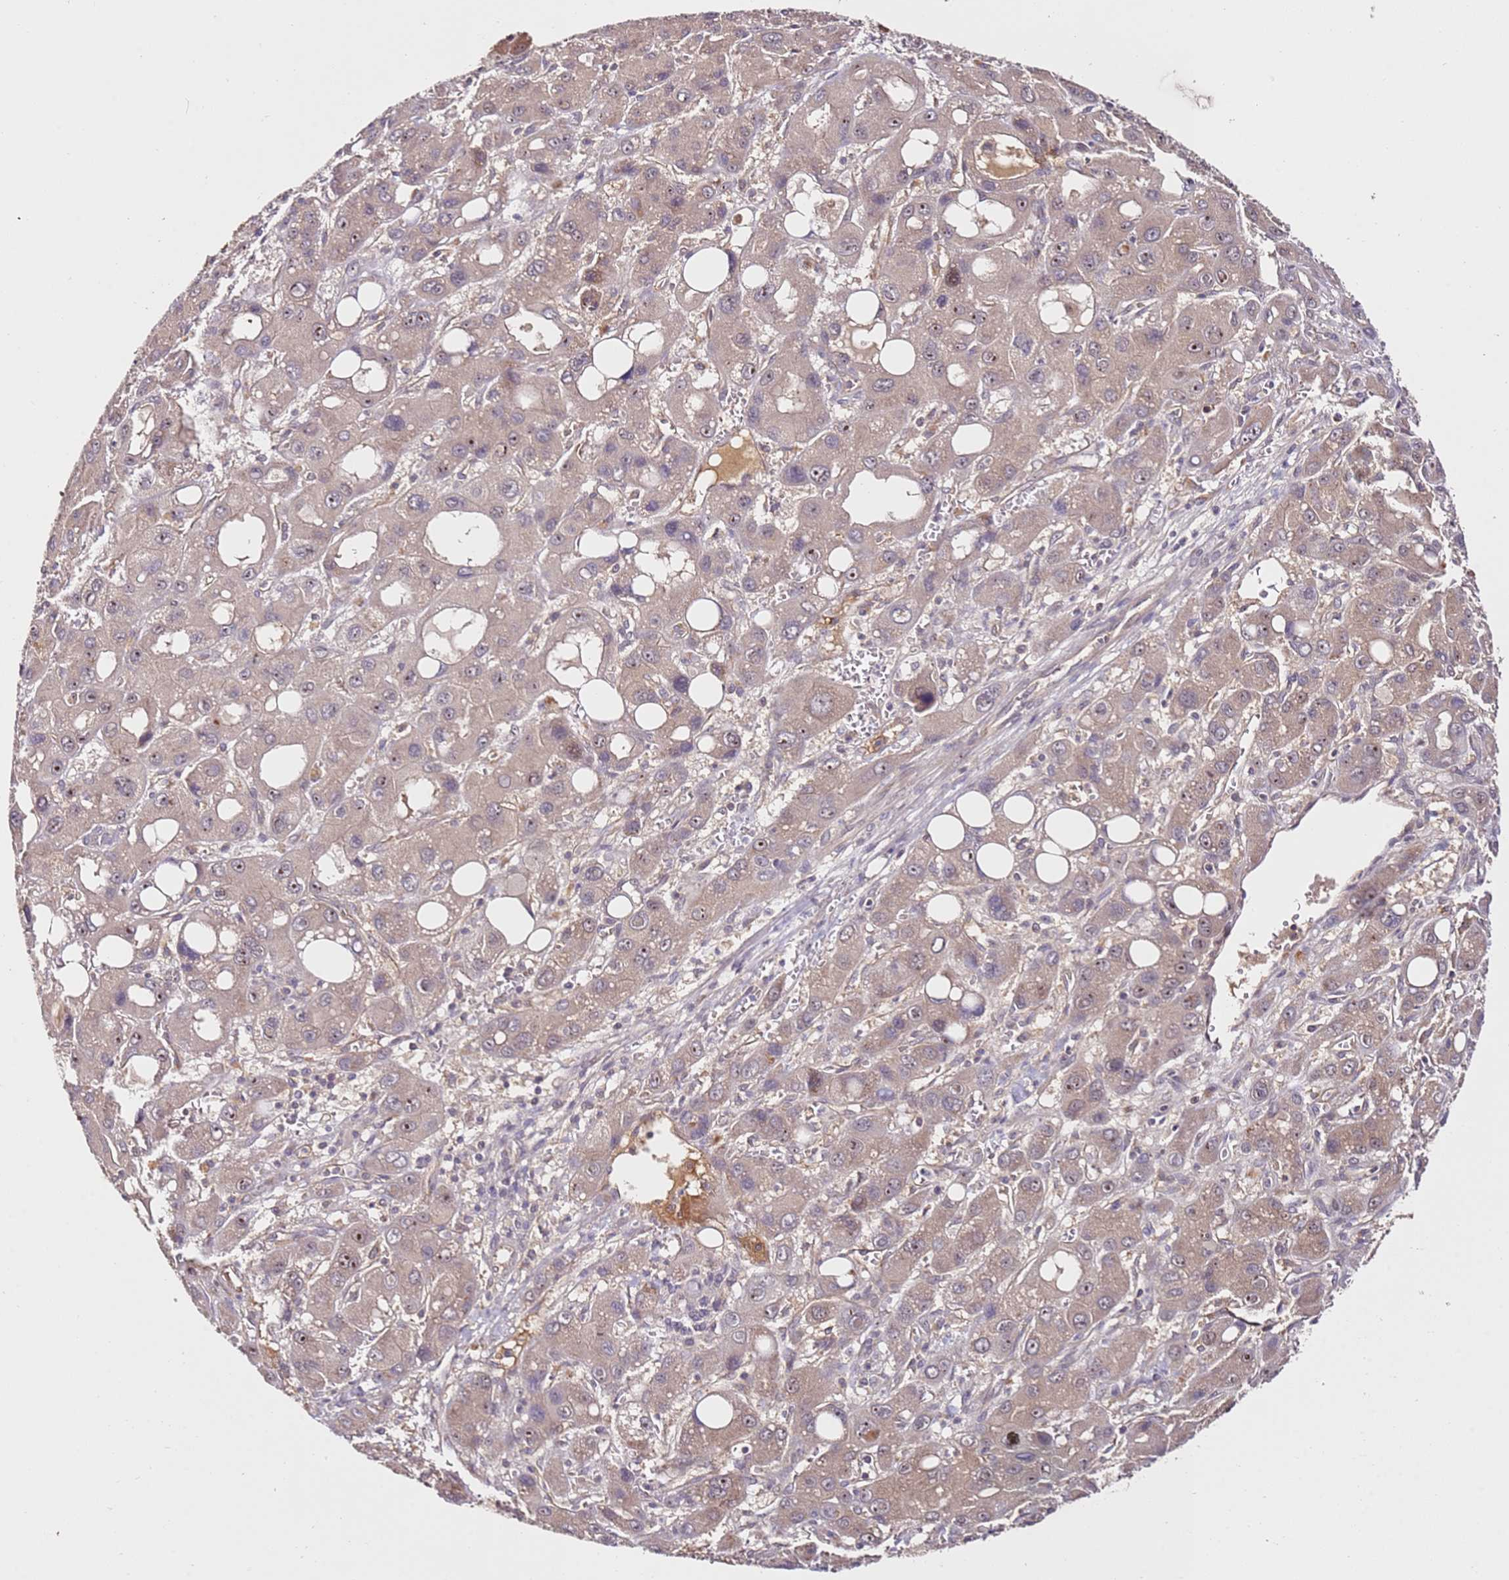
{"staining": {"intensity": "moderate", "quantity": ">75%", "location": "cytoplasmic/membranous,nuclear"}, "tissue": "liver cancer", "cell_type": "Tumor cells", "image_type": "cancer", "snomed": [{"axis": "morphology", "description": "Carcinoma, Hepatocellular, NOS"}, {"axis": "topography", "description": "Liver"}], "caption": "There is medium levels of moderate cytoplasmic/membranous and nuclear staining in tumor cells of liver cancer, as demonstrated by immunohistochemical staining (brown color).", "gene": "DDX27", "patient": {"sex": "male", "age": 55}}